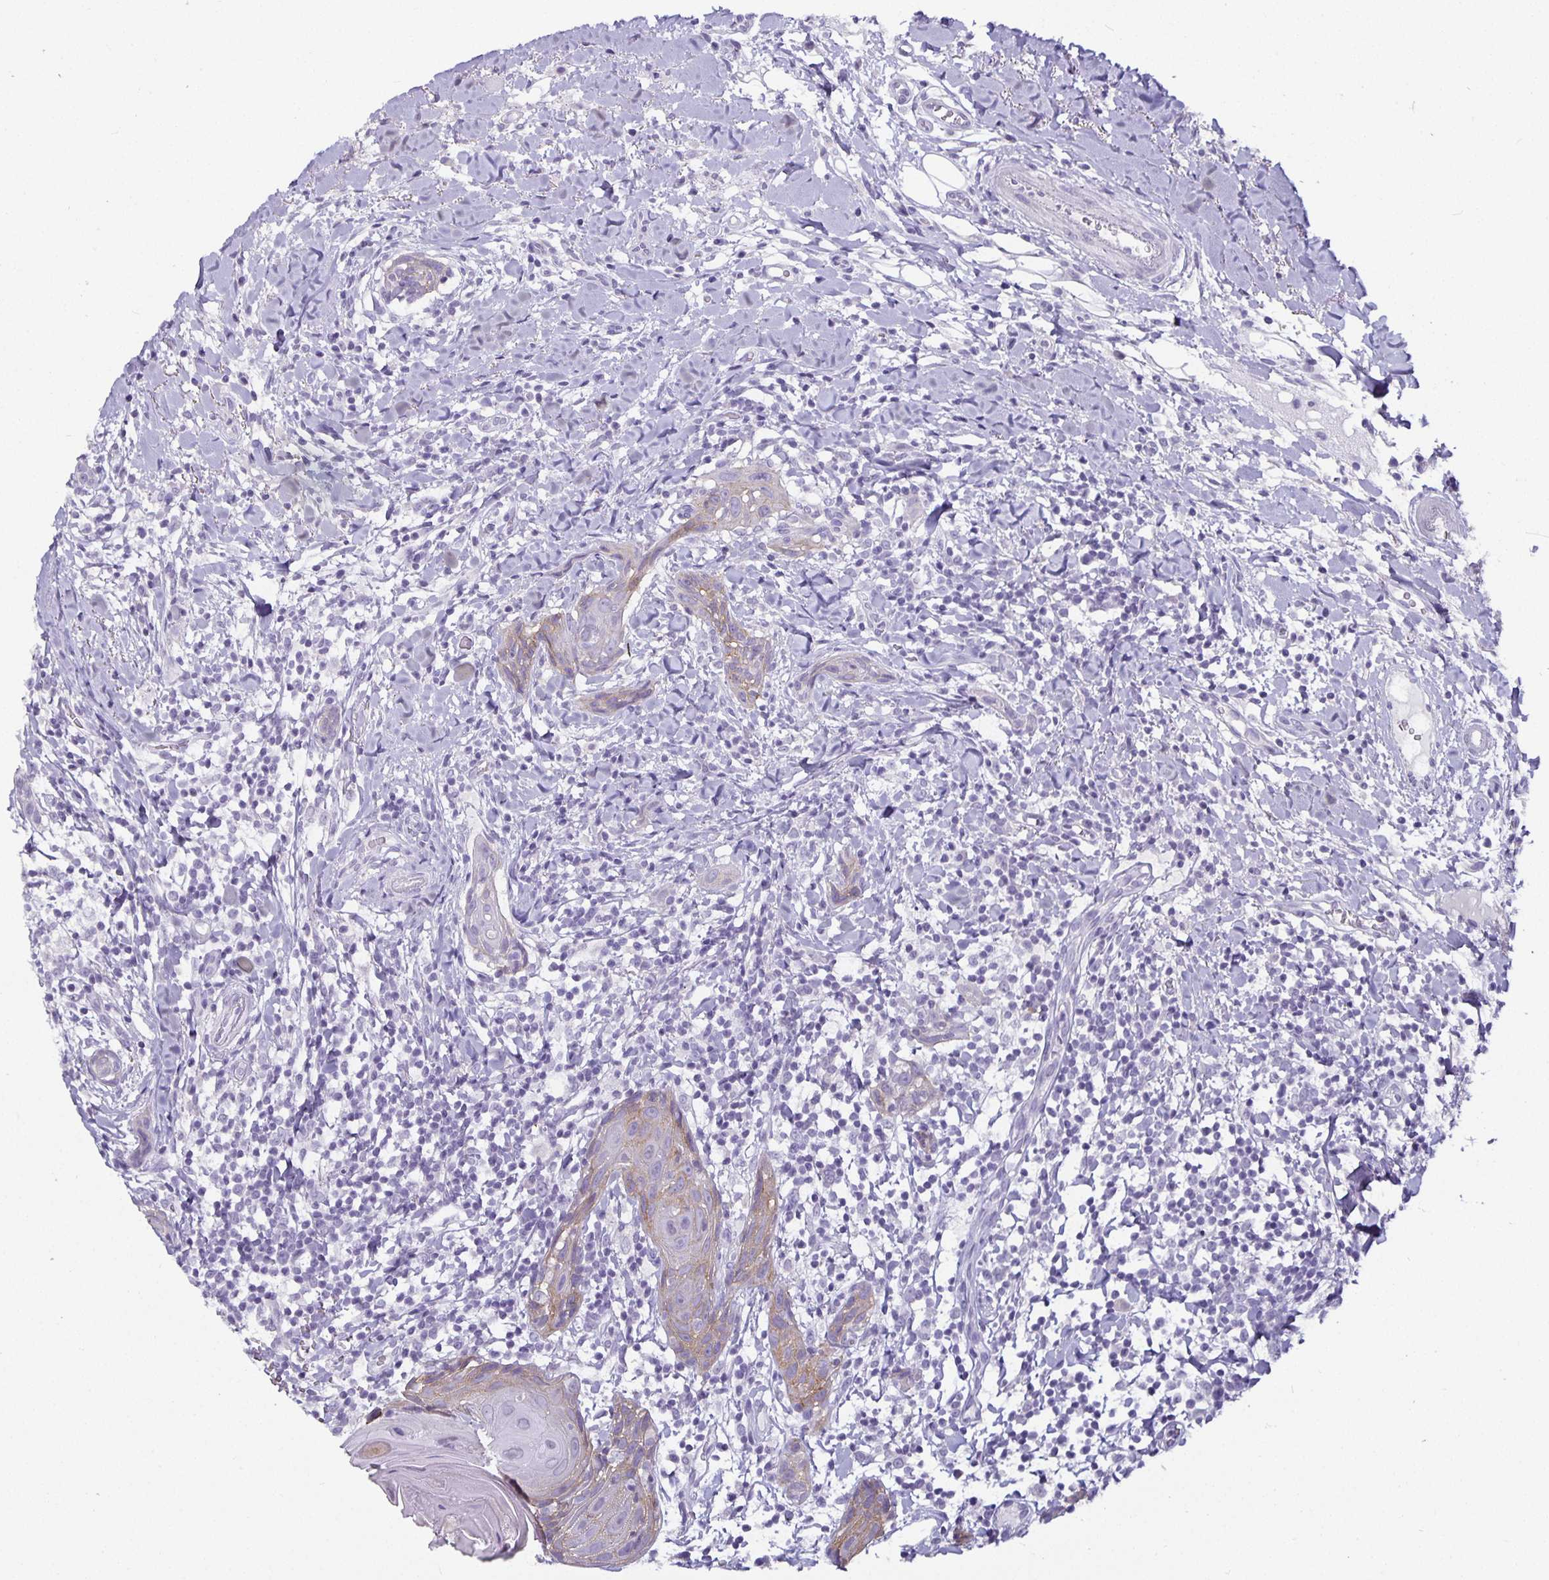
{"staining": {"intensity": "weak", "quantity": "25%-75%", "location": "cytoplasmic/membranous"}, "tissue": "head and neck cancer", "cell_type": "Tumor cells", "image_type": "cancer", "snomed": [{"axis": "morphology", "description": "Squamous cell carcinoma, NOS"}, {"axis": "topography", "description": "Oral tissue"}, {"axis": "topography", "description": "Head-Neck"}], "caption": "This is a photomicrograph of immunohistochemistry staining of head and neck squamous cell carcinoma, which shows weak expression in the cytoplasmic/membranous of tumor cells.", "gene": "CA12", "patient": {"sex": "male", "age": 49}}